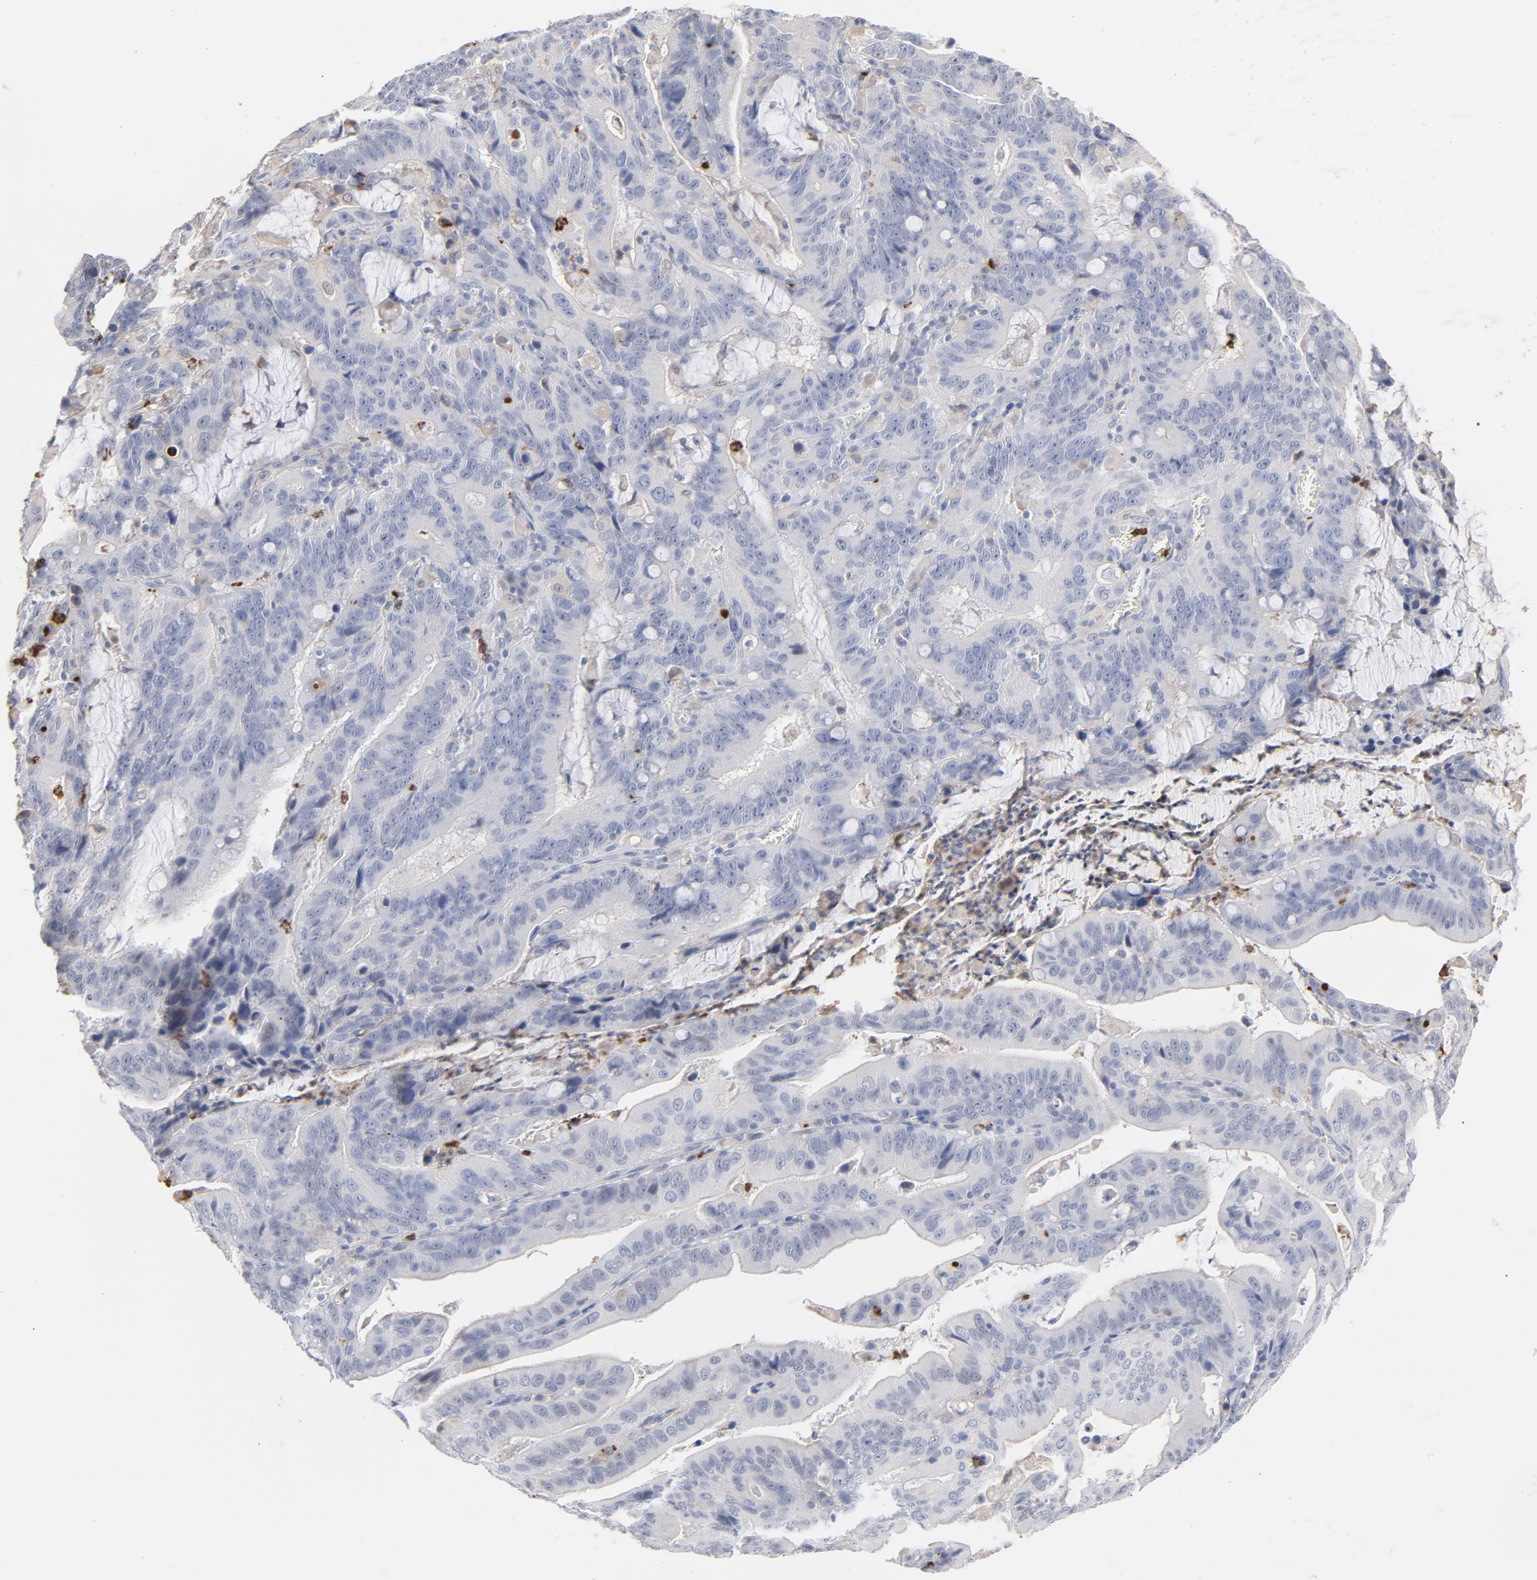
{"staining": {"intensity": "negative", "quantity": "none", "location": "none"}, "tissue": "stomach cancer", "cell_type": "Tumor cells", "image_type": "cancer", "snomed": [{"axis": "morphology", "description": "Adenocarcinoma, NOS"}, {"axis": "topography", "description": "Stomach, upper"}], "caption": "The histopathology image shows no significant staining in tumor cells of stomach adenocarcinoma. (Immunohistochemistry, brightfield microscopy, high magnification).", "gene": "PNMA1", "patient": {"sex": "male", "age": 63}}